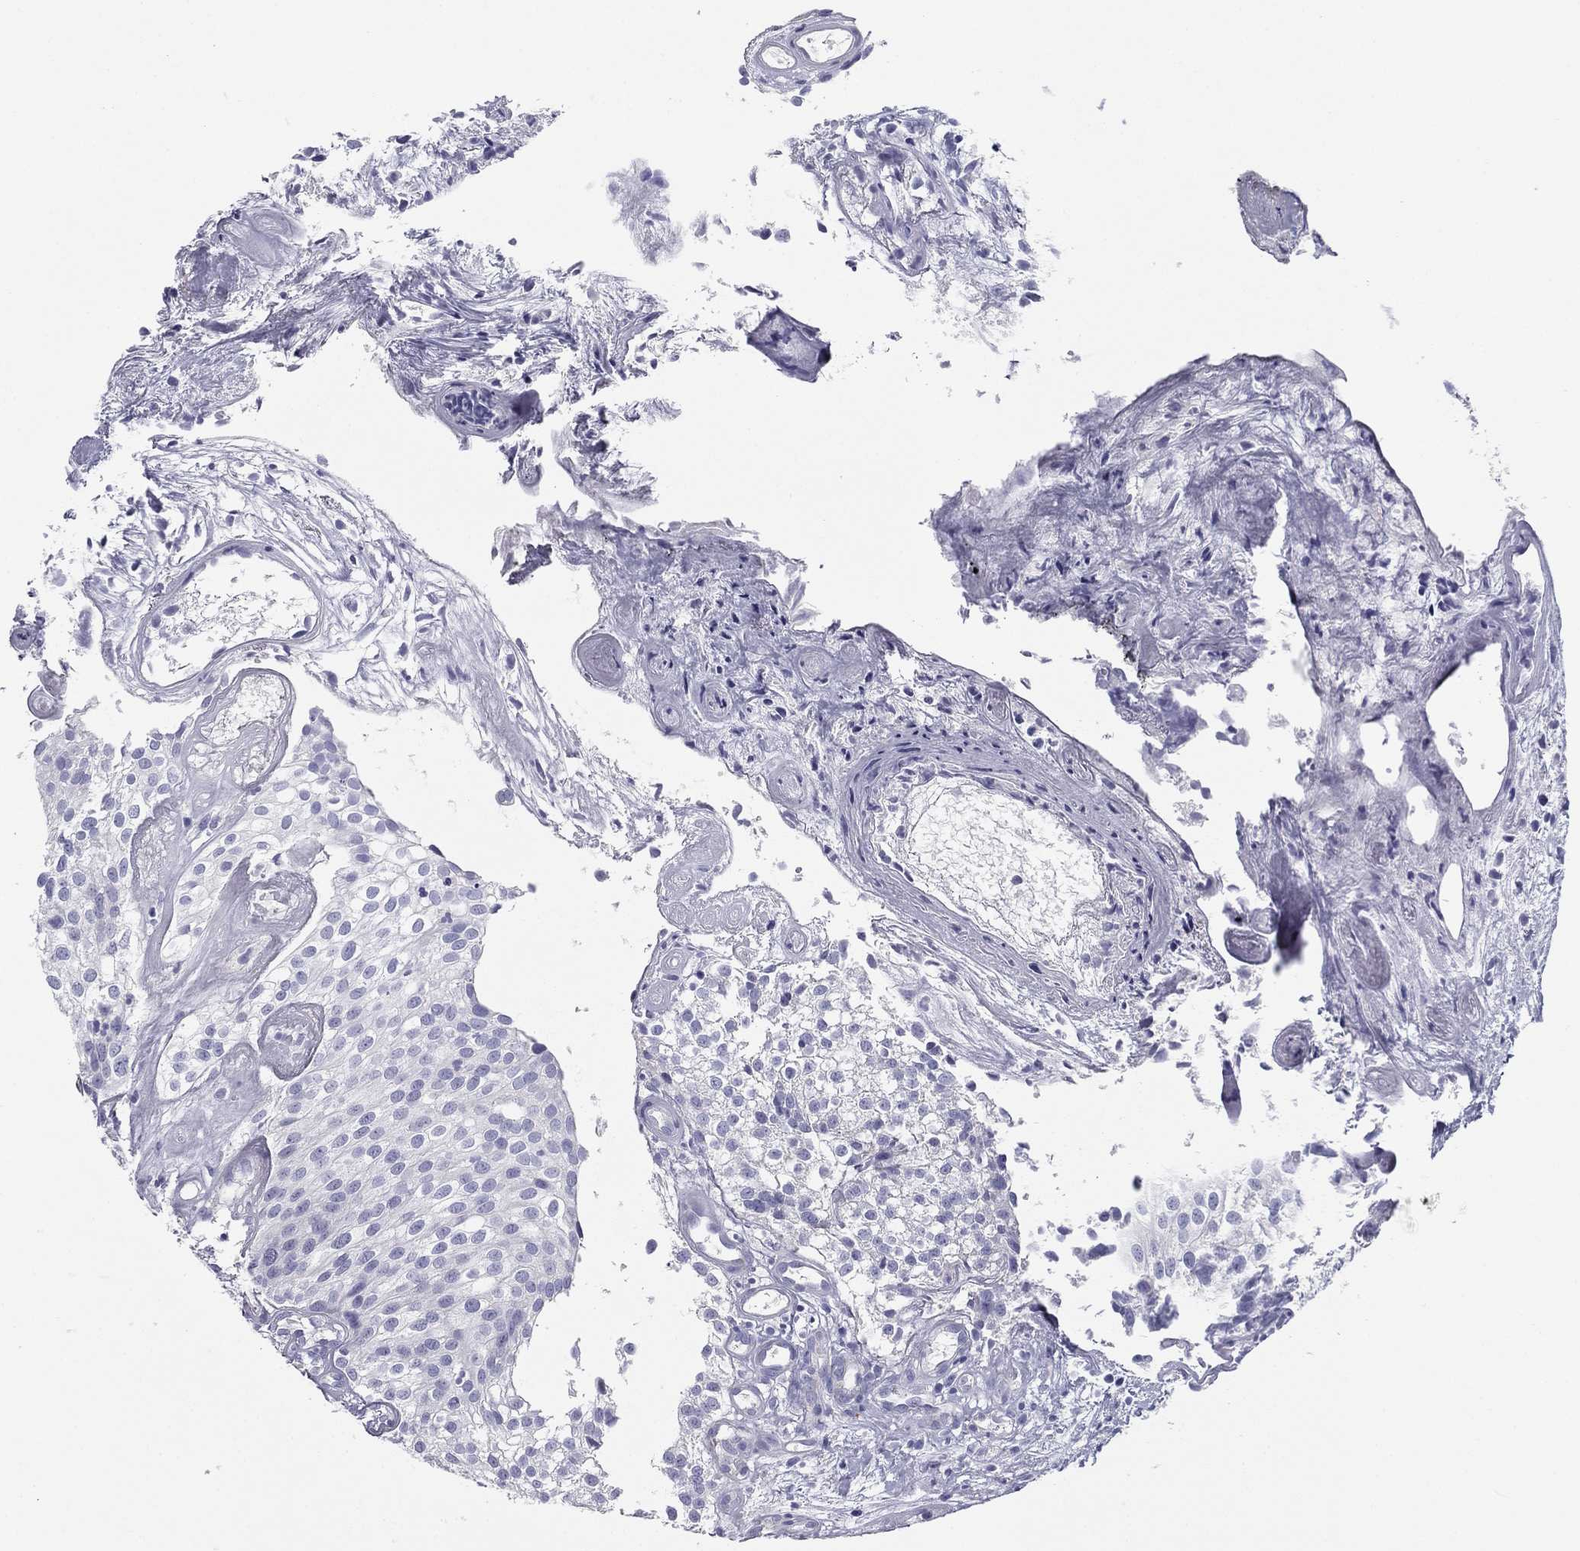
{"staining": {"intensity": "negative", "quantity": "none", "location": "none"}, "tissue": "urothelial cancer", "cell_type": "Tumor cells", "image_type": "cancer", "snomed": [{"axis": "morphology", "description": "Urothelial carcinoma, High grade"}, {"axis": "topography", "description": "Urinary bladder"}], "caption": "Tumor cells are negative for protein expression in human urothelial cancer. (DAB (3,3'-diaminobenzidine) immunohistochemistry (IHC) visualized using brightfield microscopy, high magnification).", "gene": "ZP2", "patient": {"sex": "female", "age": 79}}